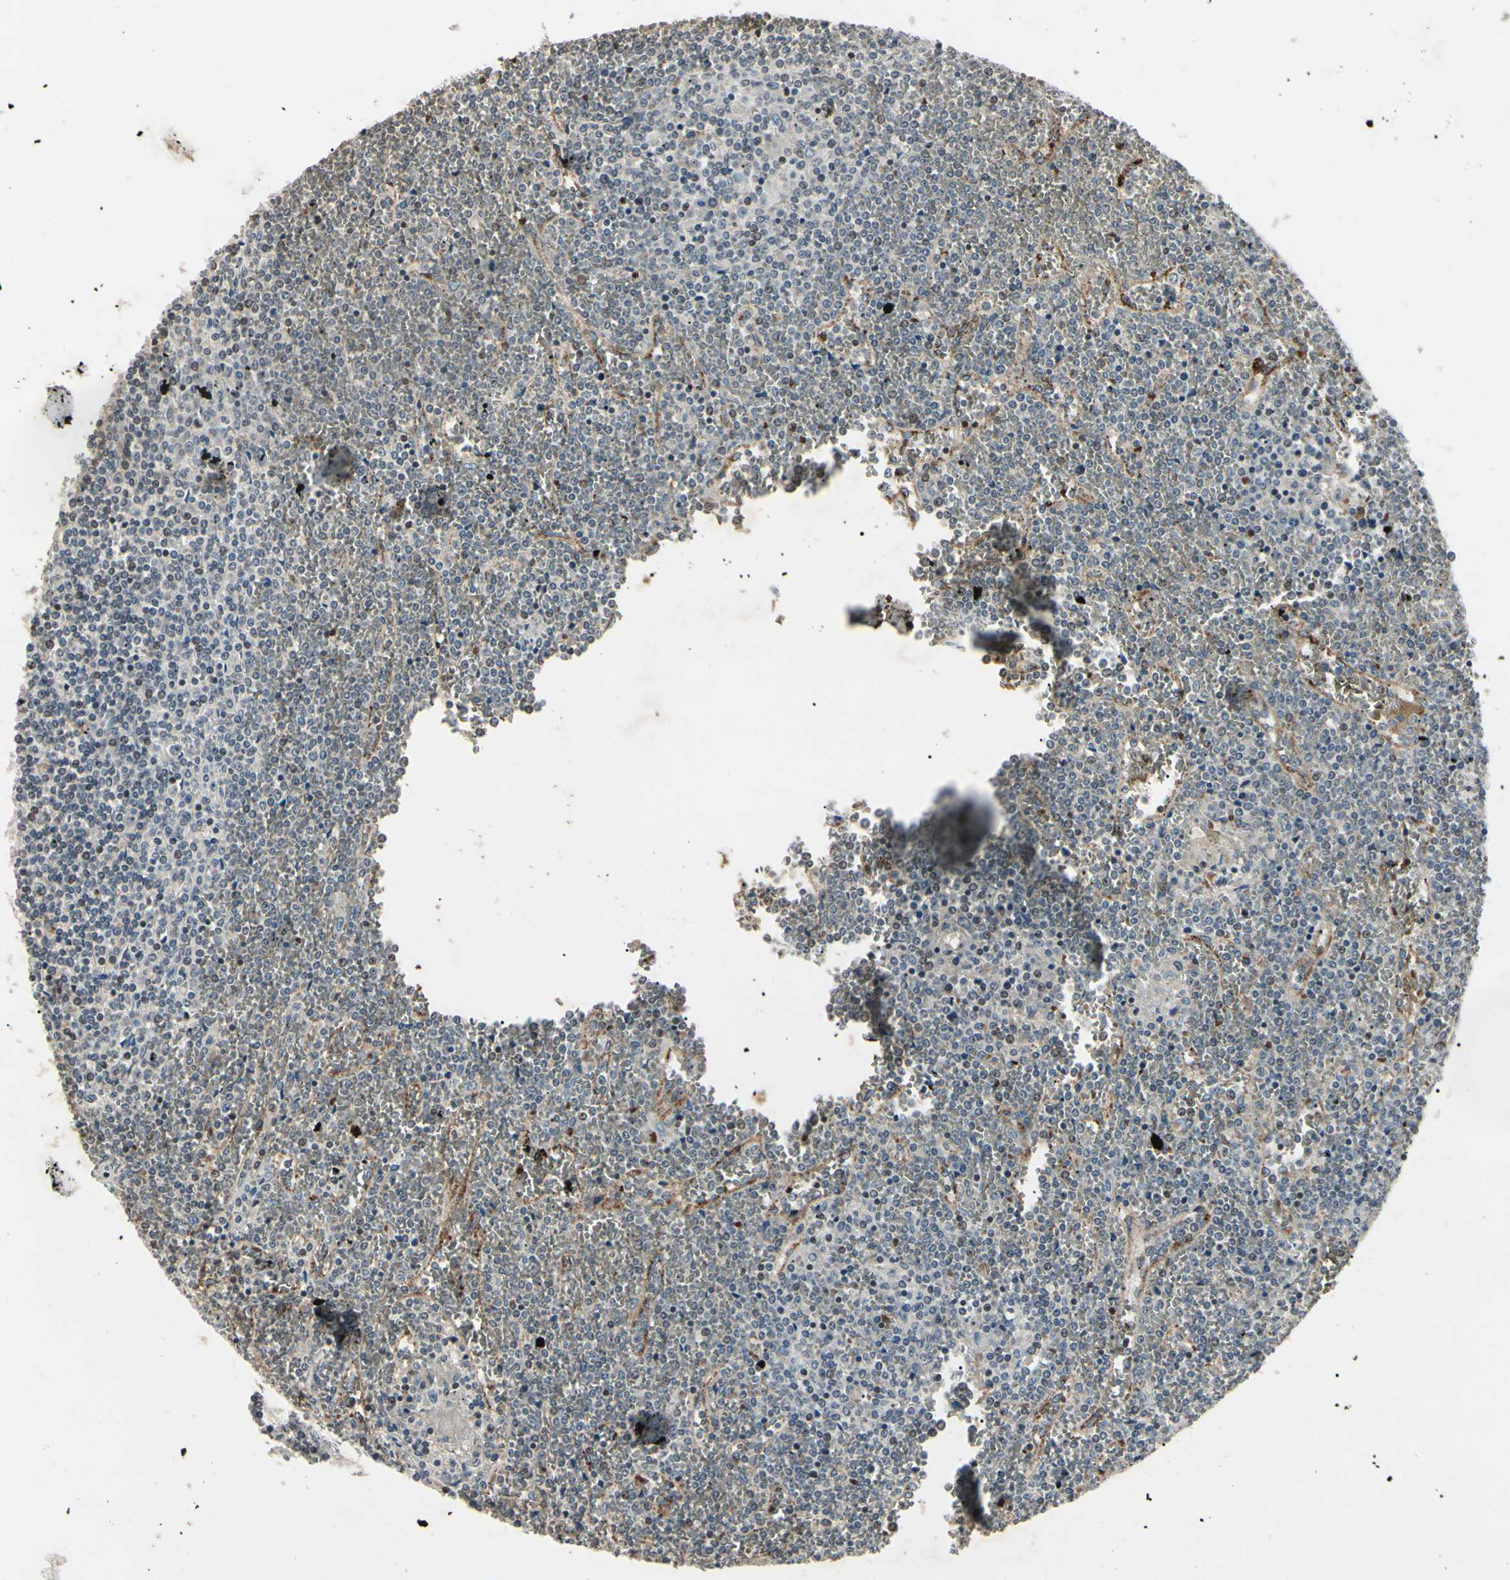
{"staining": {"intensity": "negative", "quantity": "none", "location": "none"}, "tissue": "lymphoma", "cell_type": "Tumor cells", "image_type": "cancer", "snomed": [{"axis": "morphology", "description": "Malignant lymphoma, non-Hodgkin's type, Low grade"}, {"axis": "topography", "description": "Spleen"}], "caption": "The micrograph demonstrates no staining of tumor cells in malignant lymphoma, non-Hodgkin's type (low-grade). The staining was performed using DAB (3,3'-diaminobenzidine) to visualize the protein expression in brown, while the nuclei were stained in blue with hematoxylin (Magnification: 20x).", "gene": "AEBP1", "patient": {"sex": "female", "age": 19}}